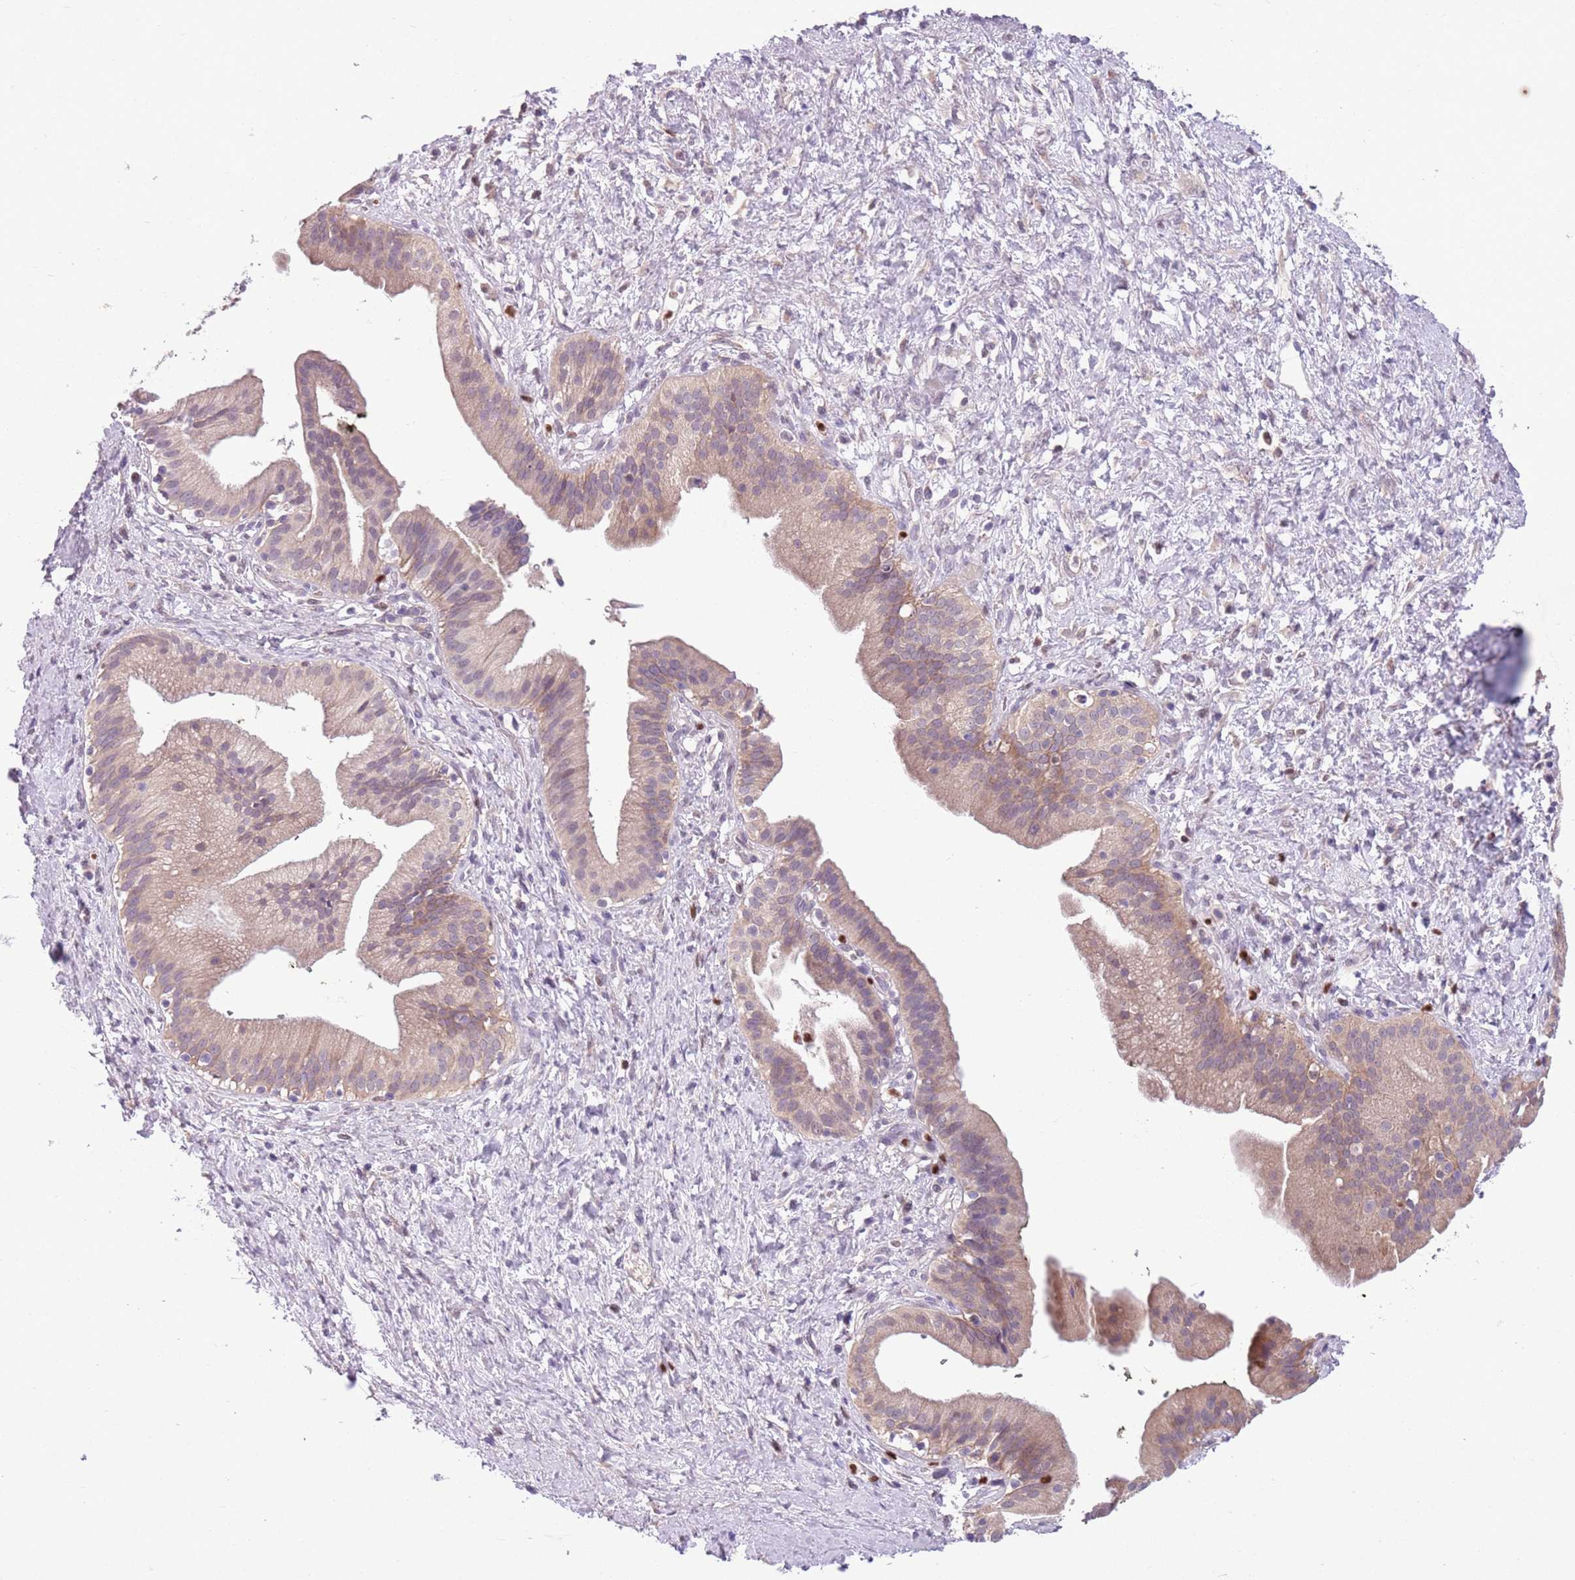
{"staining": {"intensity": "weak", "quantity": "<25%", "location": "cytoplasmic/membranous"}, "tissue": "pancreatic cancer", "cell_type": "Tumor cells", "image_type": "cancer", "snomed": [{"axis": "morphology", "description": "Adenocarcinoma, NOS"}, {"axis": "topography", "description": "Pancreas"}], "caption": "A high-resolution histopathology image shows immunohistochemistry staining of pancreatic adenocarcinoma, which reveals no significant expression in tumor cells.", "gene": "ADCY7", "patient": {"sex": "male", "age": 68}}